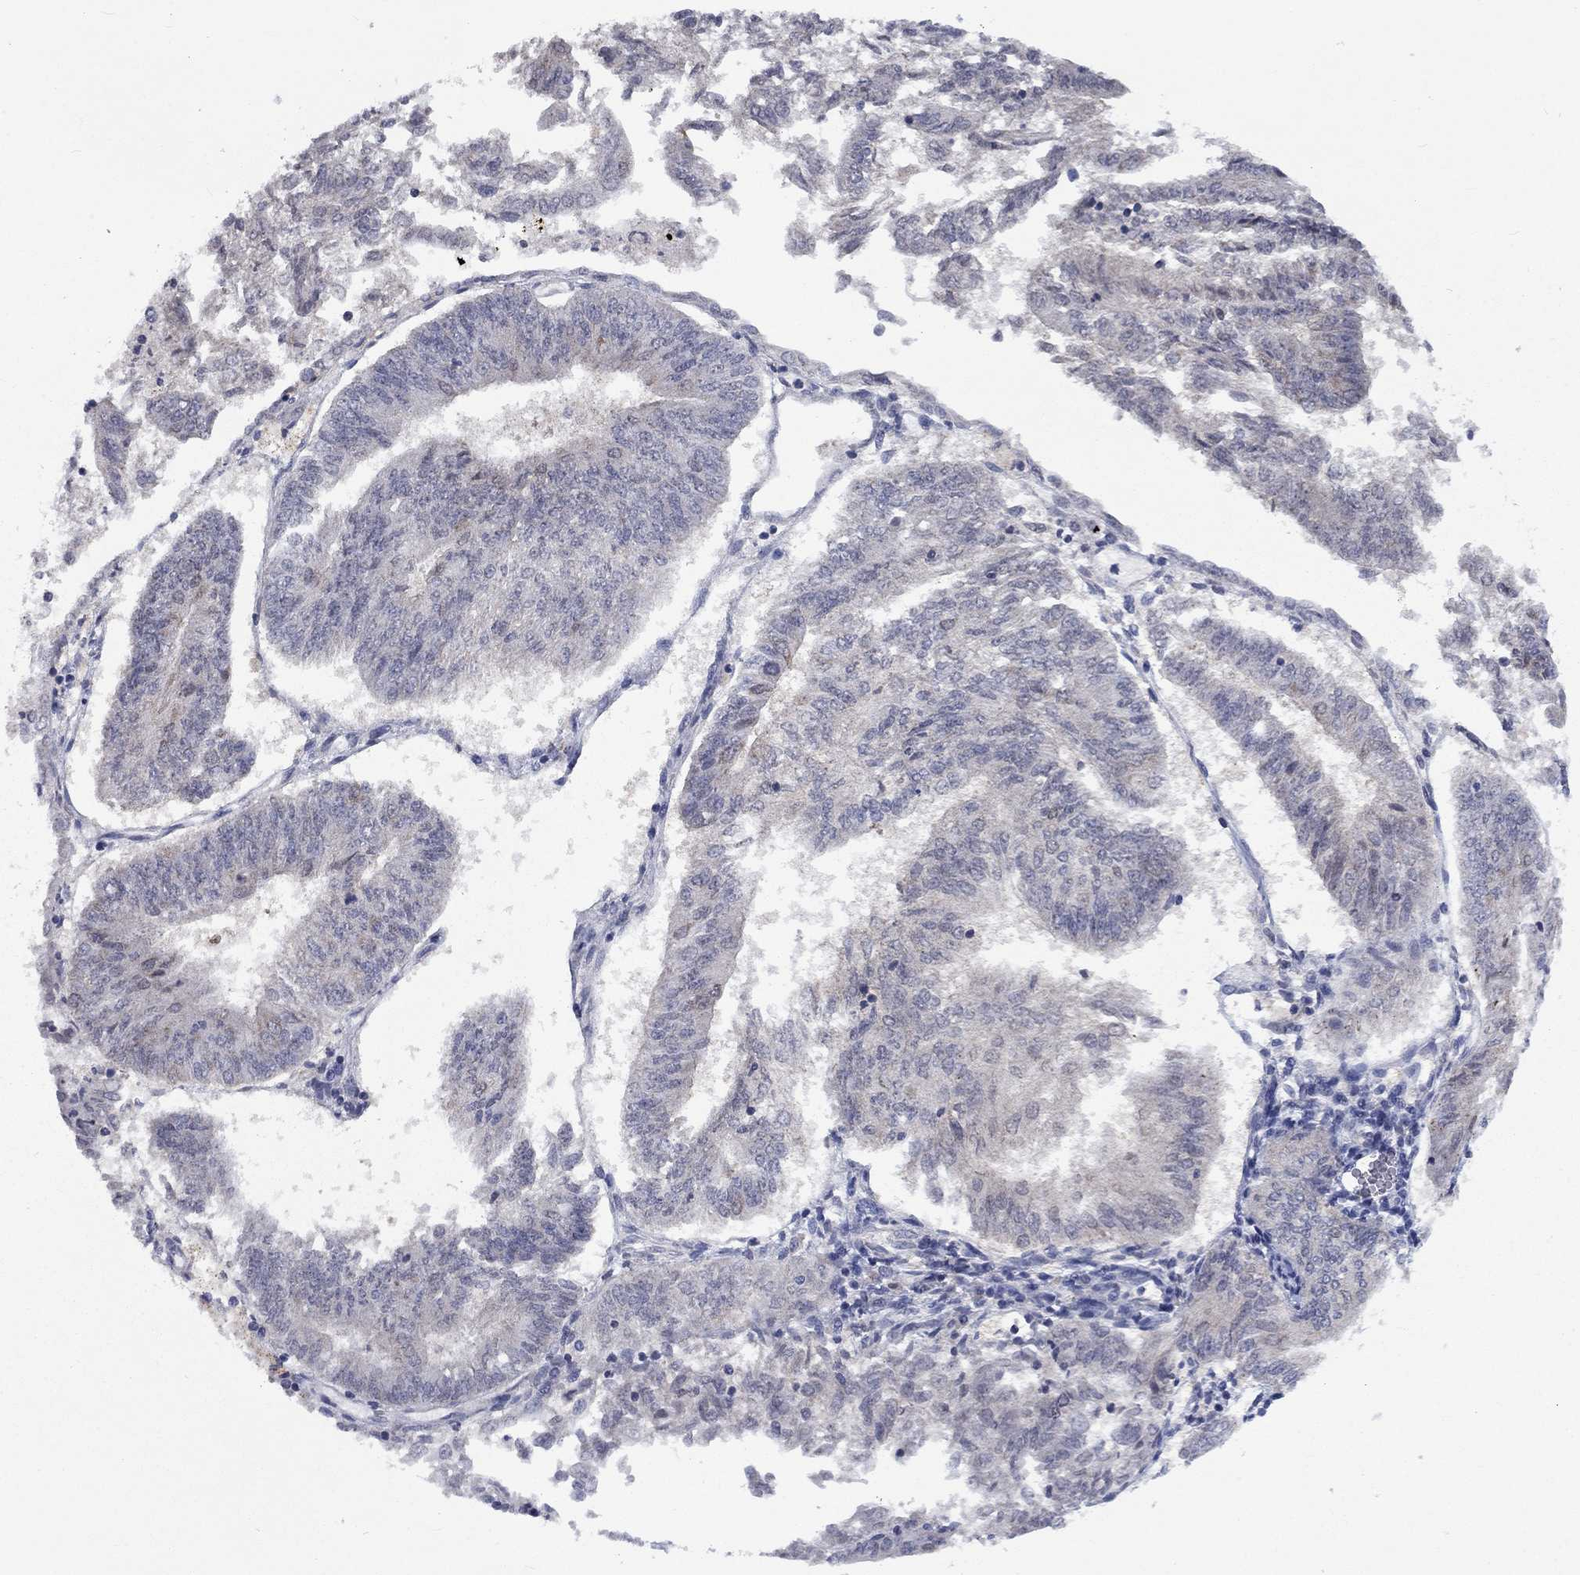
{"staining": {"intensity": "negative", "quantity": "none", "location": "none"}, "tissue": "endometrial cancer", "cell_type": "Tumor cells", "image_type": "cancer", "snomed": [{"axis": "morphology", "description": "Adenocarcinoma, NOS"}, {"axis": "topography", "description": "Endometrium"}], "caption": "This is an immunohistochemistry (IHC) micrograph of endometrial cancer (adenocarcinoma). There is no expression in tumor cells.", "gene": "SPATA33", "patient": {"sex": "female", "age": 58}}